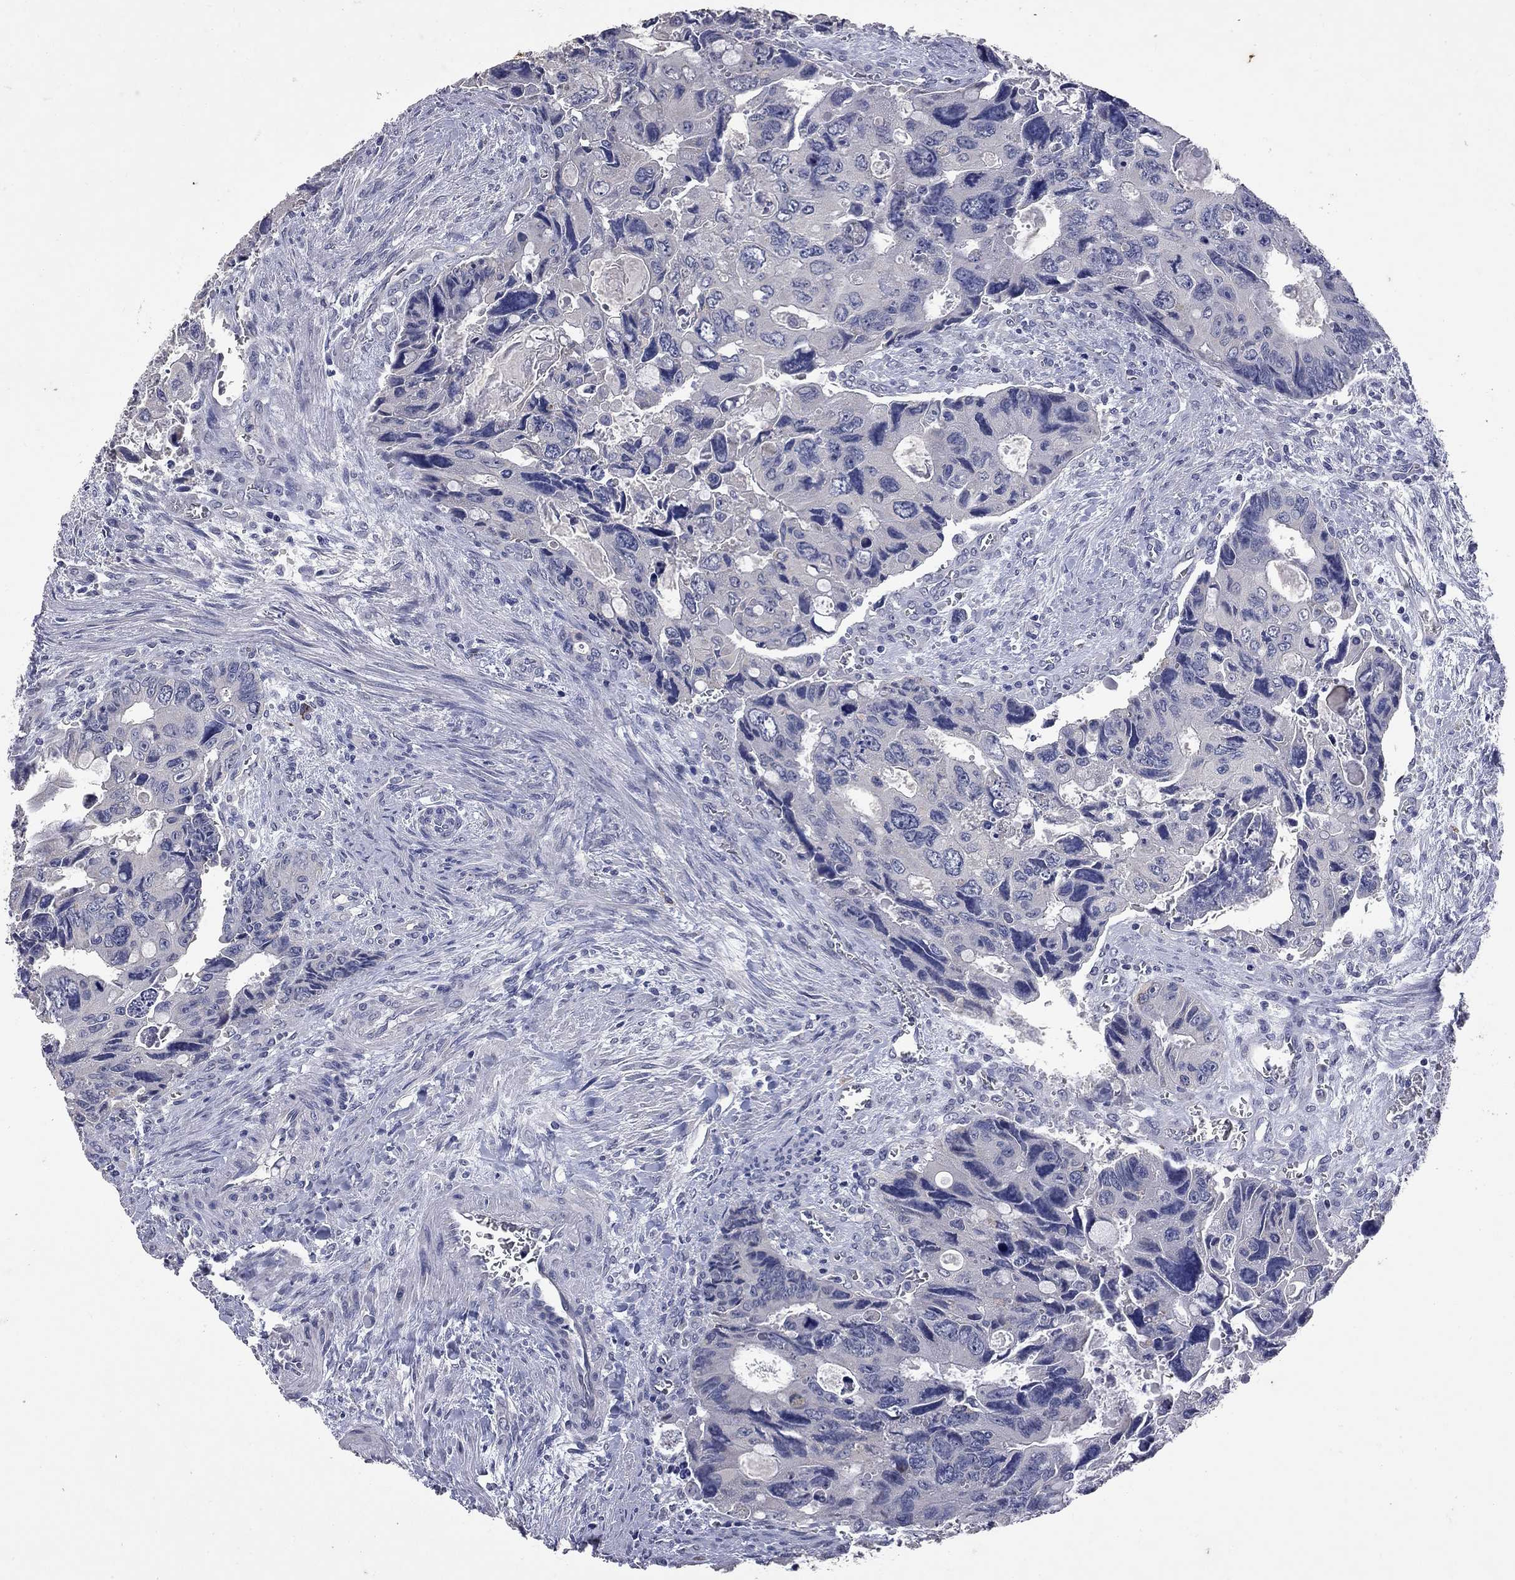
{"staining": {"intensity": "negative", "quantity": "none", "location": "none"}, "tissue": "colorectal cancer", "cell_type": "Tumor cells", "image_type": "cancer", "snomed": [{"axis": "morphology", "description": "Adenocarcinoma, NOS"}, {"axis": "topography", "description": "Rectum"}], "caption": "Immunohistochemistry (IHC) micrograph of colorectal cancer stained for a protein (brown), which shows no positivity in tumor cells. The staining is performed using DAB brown chromogen with nuclei counter-stained in using hematoxylin.", "gene": "NOS2", "patient": {"sex": "male", "age": 62}}